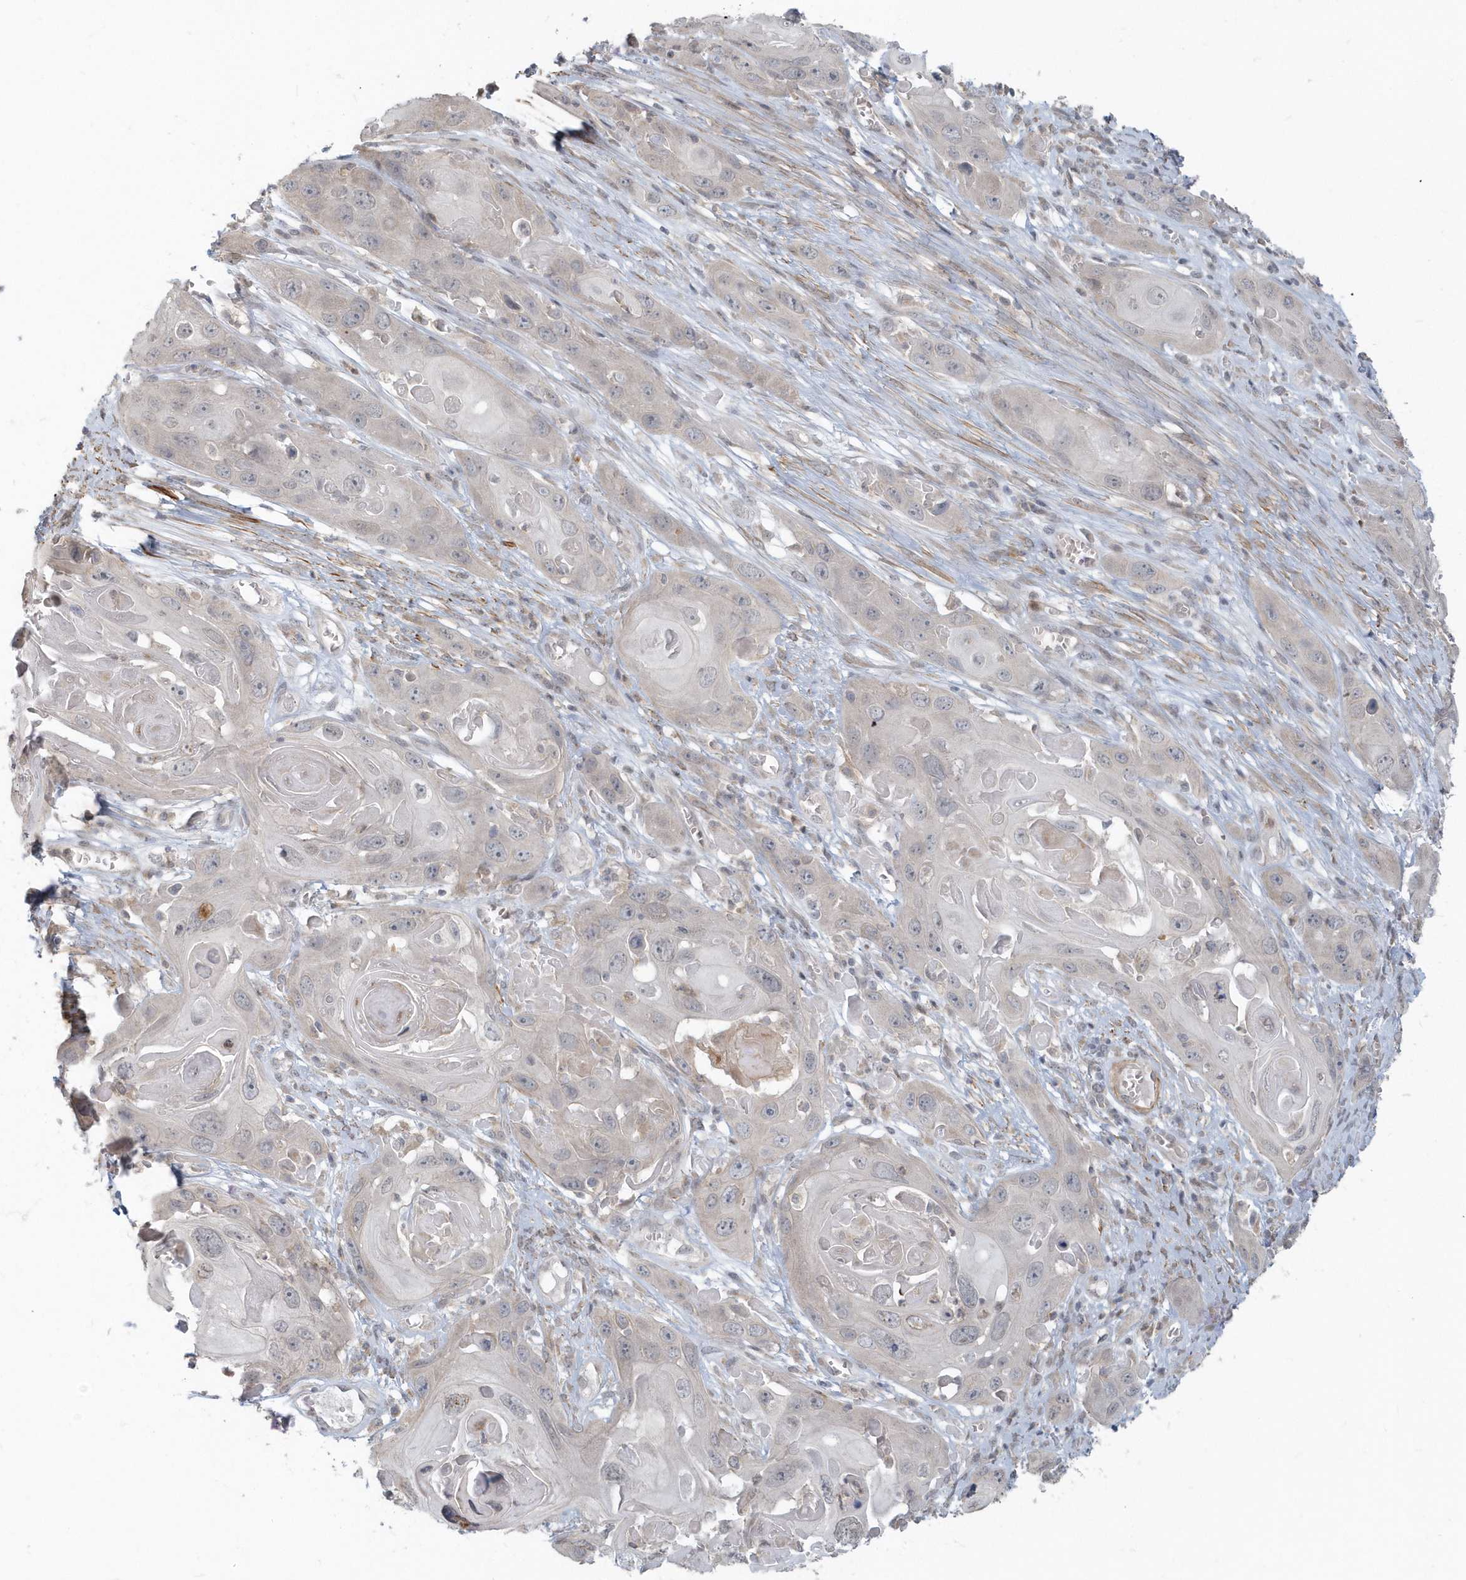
{"staining": {"intensity": "negative", "quantity": "none", "location": "none"}, "tissue": "skin cancer", "cell_type": "Tumor cells", "image_type": "cancer", "snomed": [{"axis": "morphology", "description": "Squamous cell carcinoma, NOS"}, {"axis": "topography", "description": "Skin"}], "caption": "Tumor cells are negative for protein expression in human skin cancer.", "gene": "NAPB", "patient": {"sex": "male", "age": 55}}